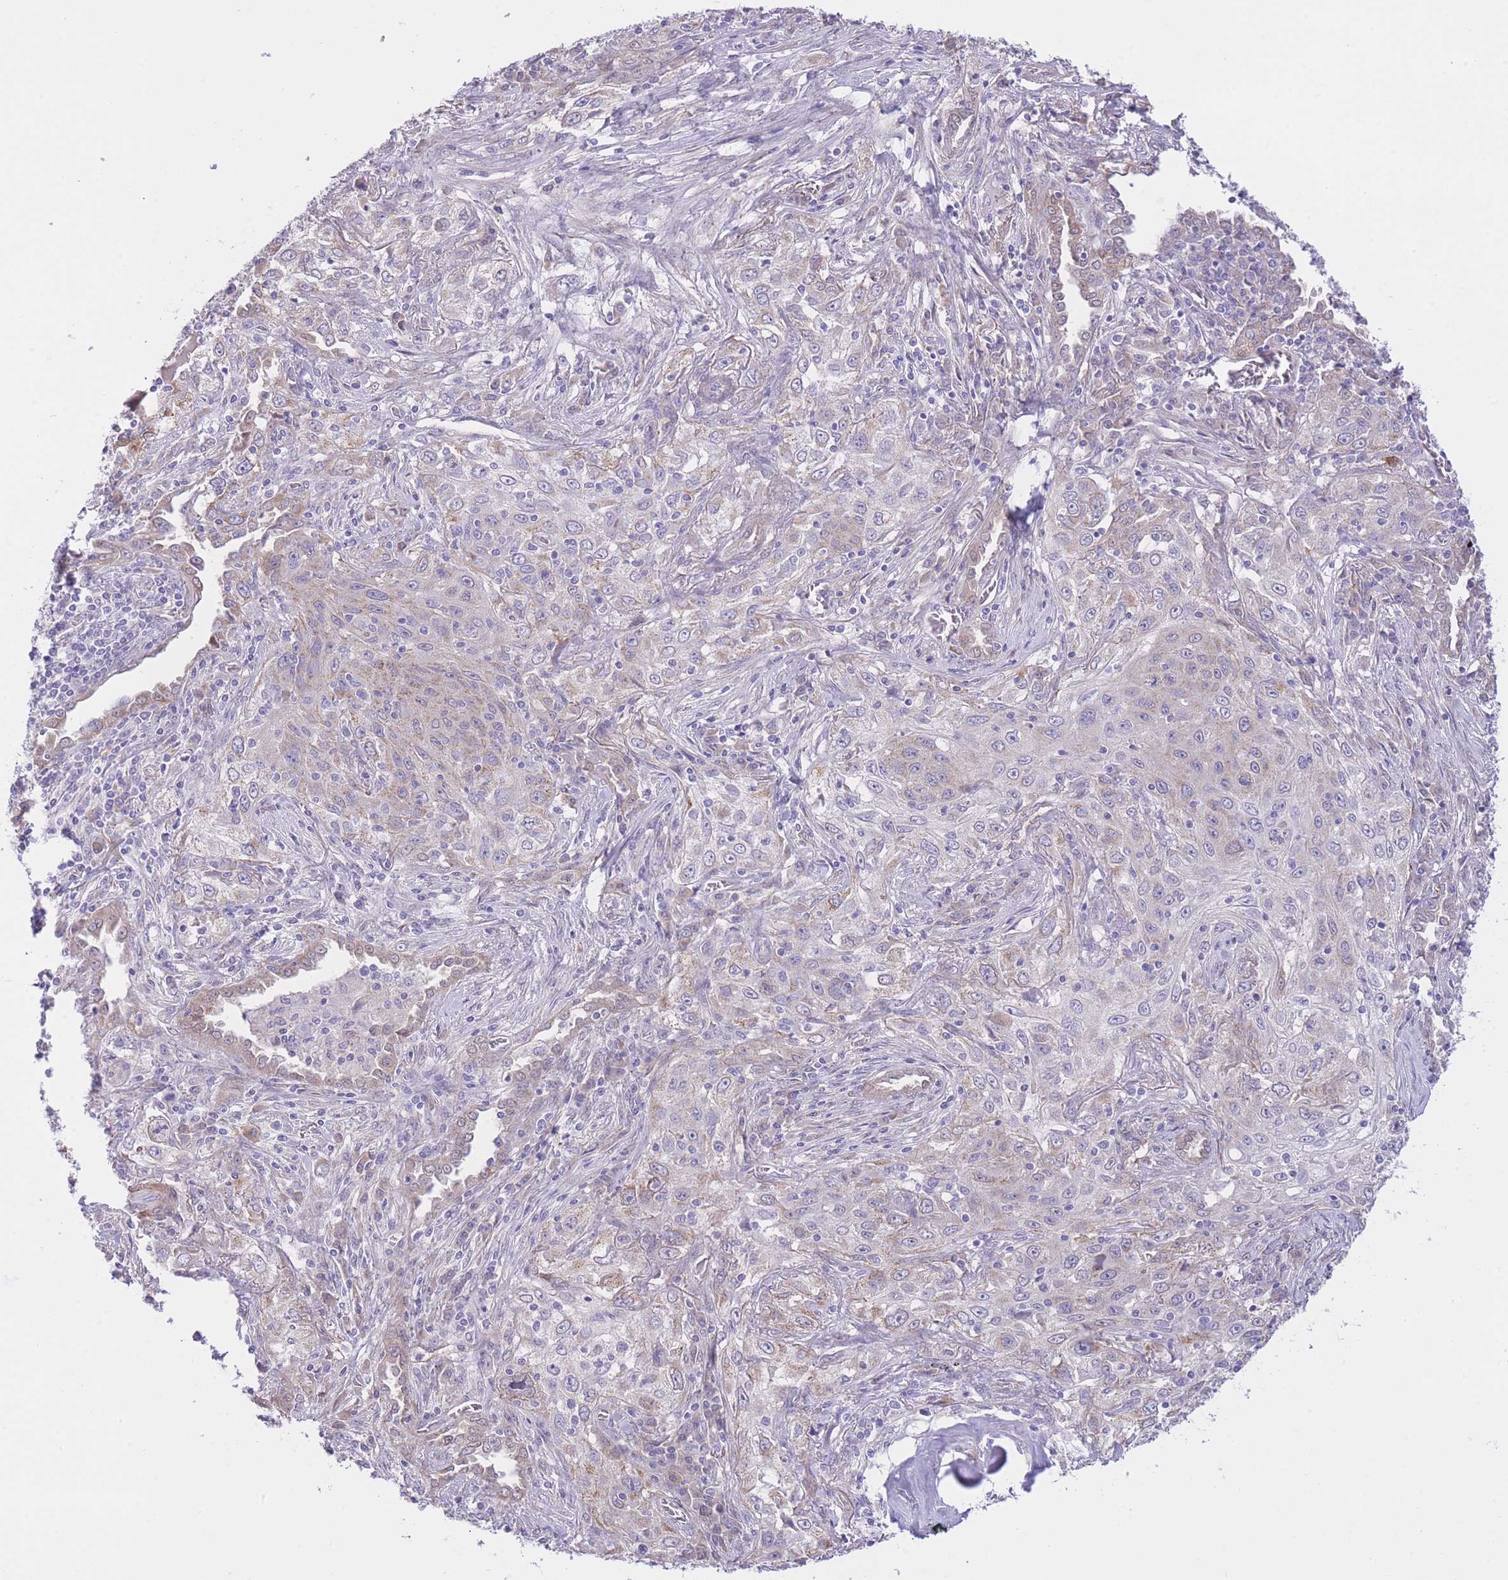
{"staining": {"intensity": "weak", "quantity": "<25%", "location": "cytoplasmic/membranous"}, "tissue": "lung cancer", "cell_type": "Tumor cells", "image_type": "cancer", "snomed": [{"axis": "morphology", "description": "Squamous cell carcinoma, NOS"}, {"axis": "topography", "description": "Lung"}], "caption": "Tumor cells show no significant protein staining in lung squamous cell carcinoma.", "gene": "PGM1", "patient": {"sex": "female", "age": 69}}